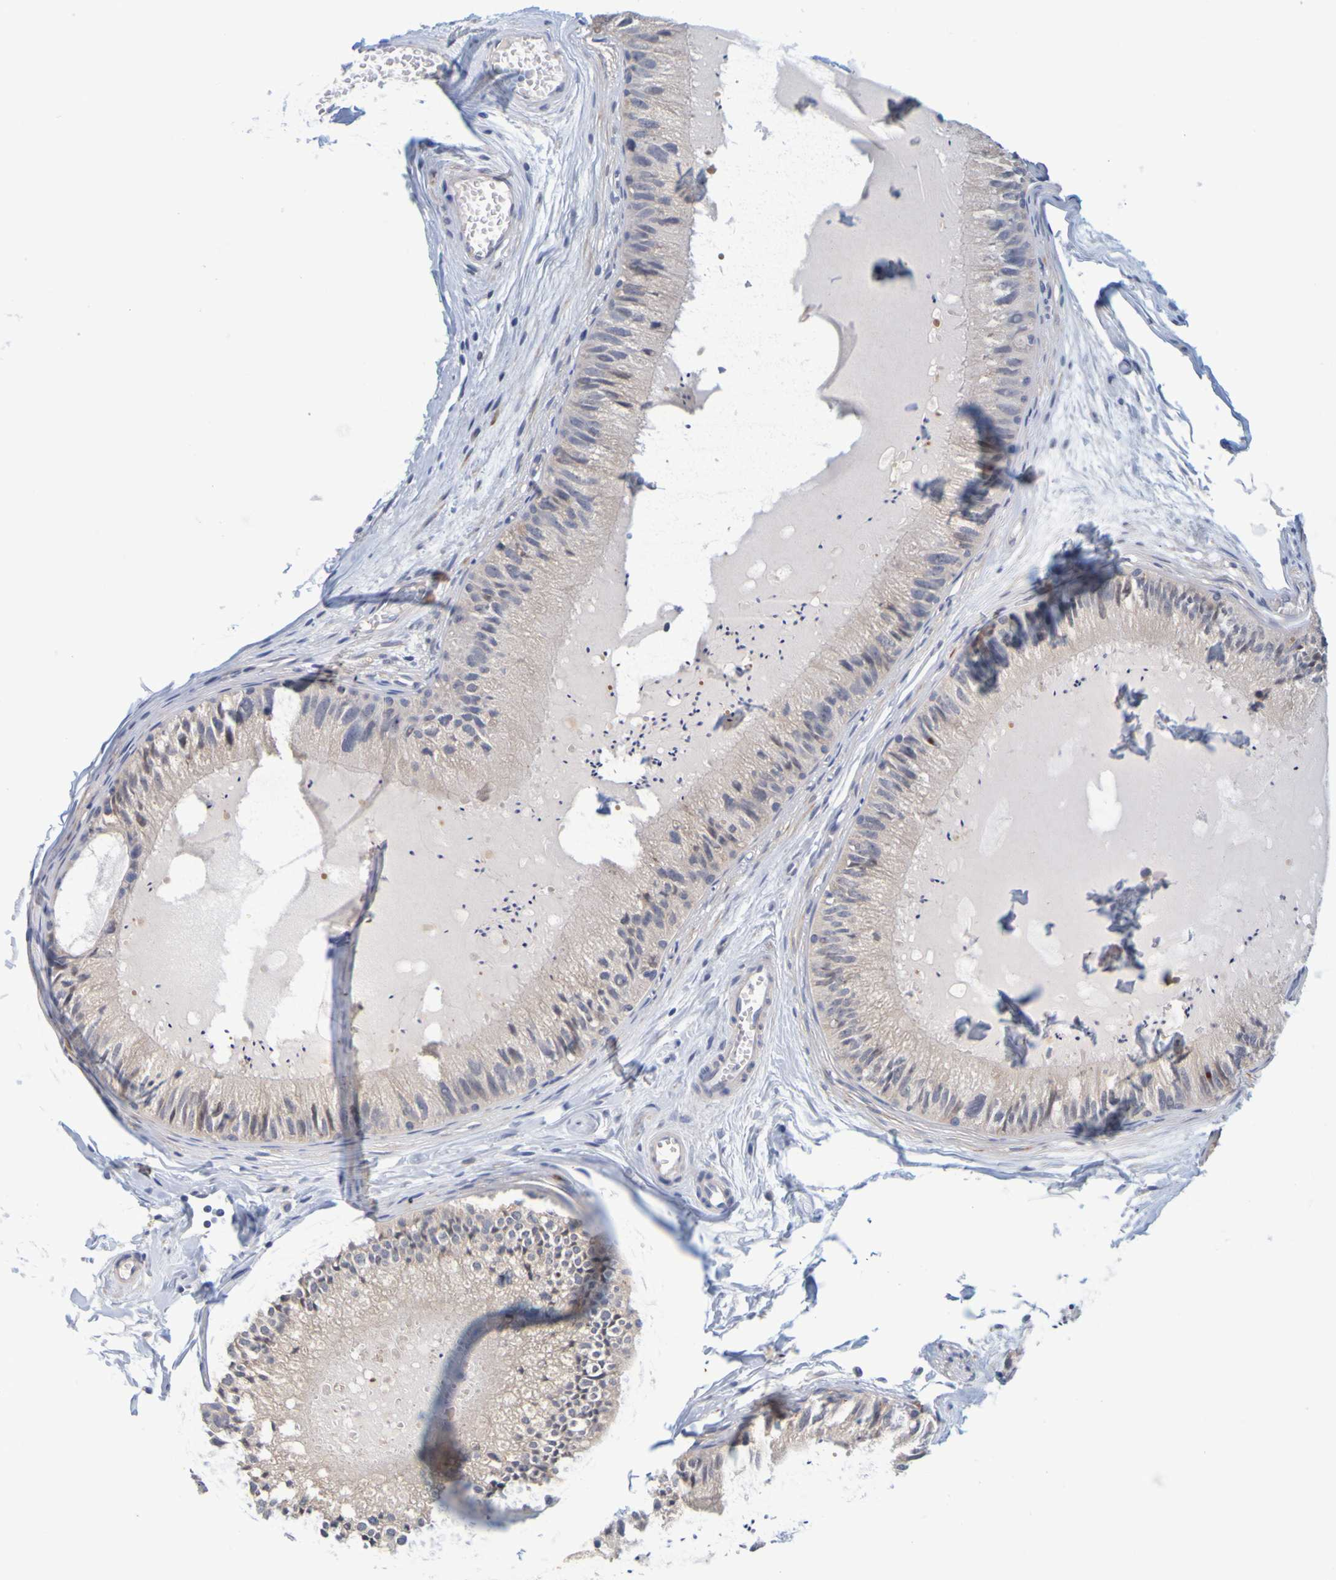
{"staining": {"intensity": "negative", "quantity": "none", "location": "none"}, "tissue": "epididymis", "cell_type": "Glandular cells", "image_type": "normal", "snomed": [{"axis": "morphology", "description": "Normal tissue, NOS"}, {"axis": "topography", "description": "Epididymis"}], "caption": "This is an IHC micrograph of unremarkable human epididymis. There is no positivity in glandular cells.", "gene": "ENDOU", "patient": {"sex": "male", "age": 31}}